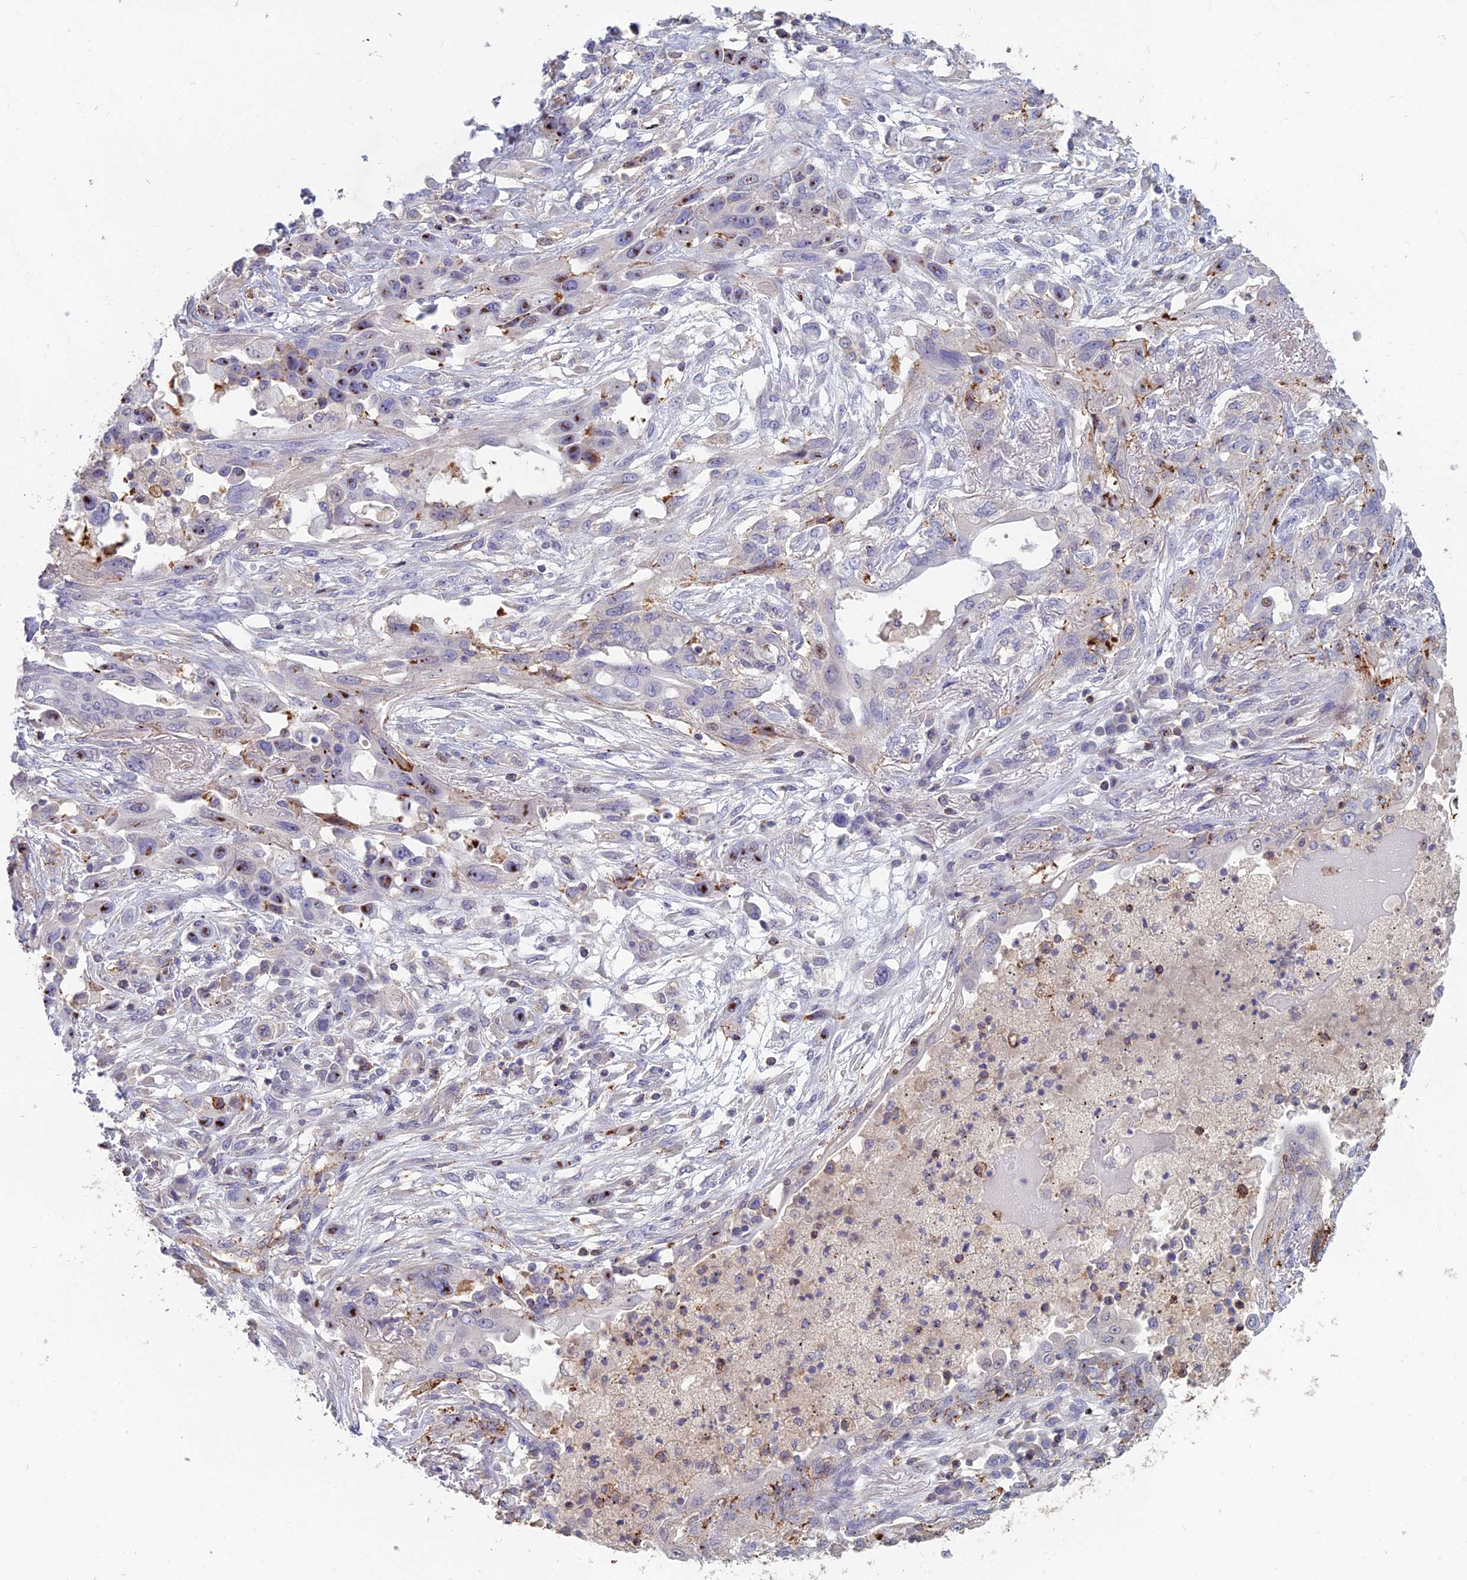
{"staining": {"intensity": "moderate", "quantity": "<25%", "location": "cytoplasmic/membranous,nuclear"}, "tissue": "lung cancer", "cell_type": "Tumor cells", "image_type": "cancer", "snomed": [{"axis": "morphology", "description": "Squamous cell carcinoma, NOS"}, {"axis": "topography", "description": "Lung"}], "caption": "This is an image of immunohistochemistry staining of lung squamous cell carcinoma, which shows moderate staining in the cytoplasmic/membranous and nuclear of tumor cells.", "gene": "C15orf62", "patient": {"sex": "female", "age": 70}}